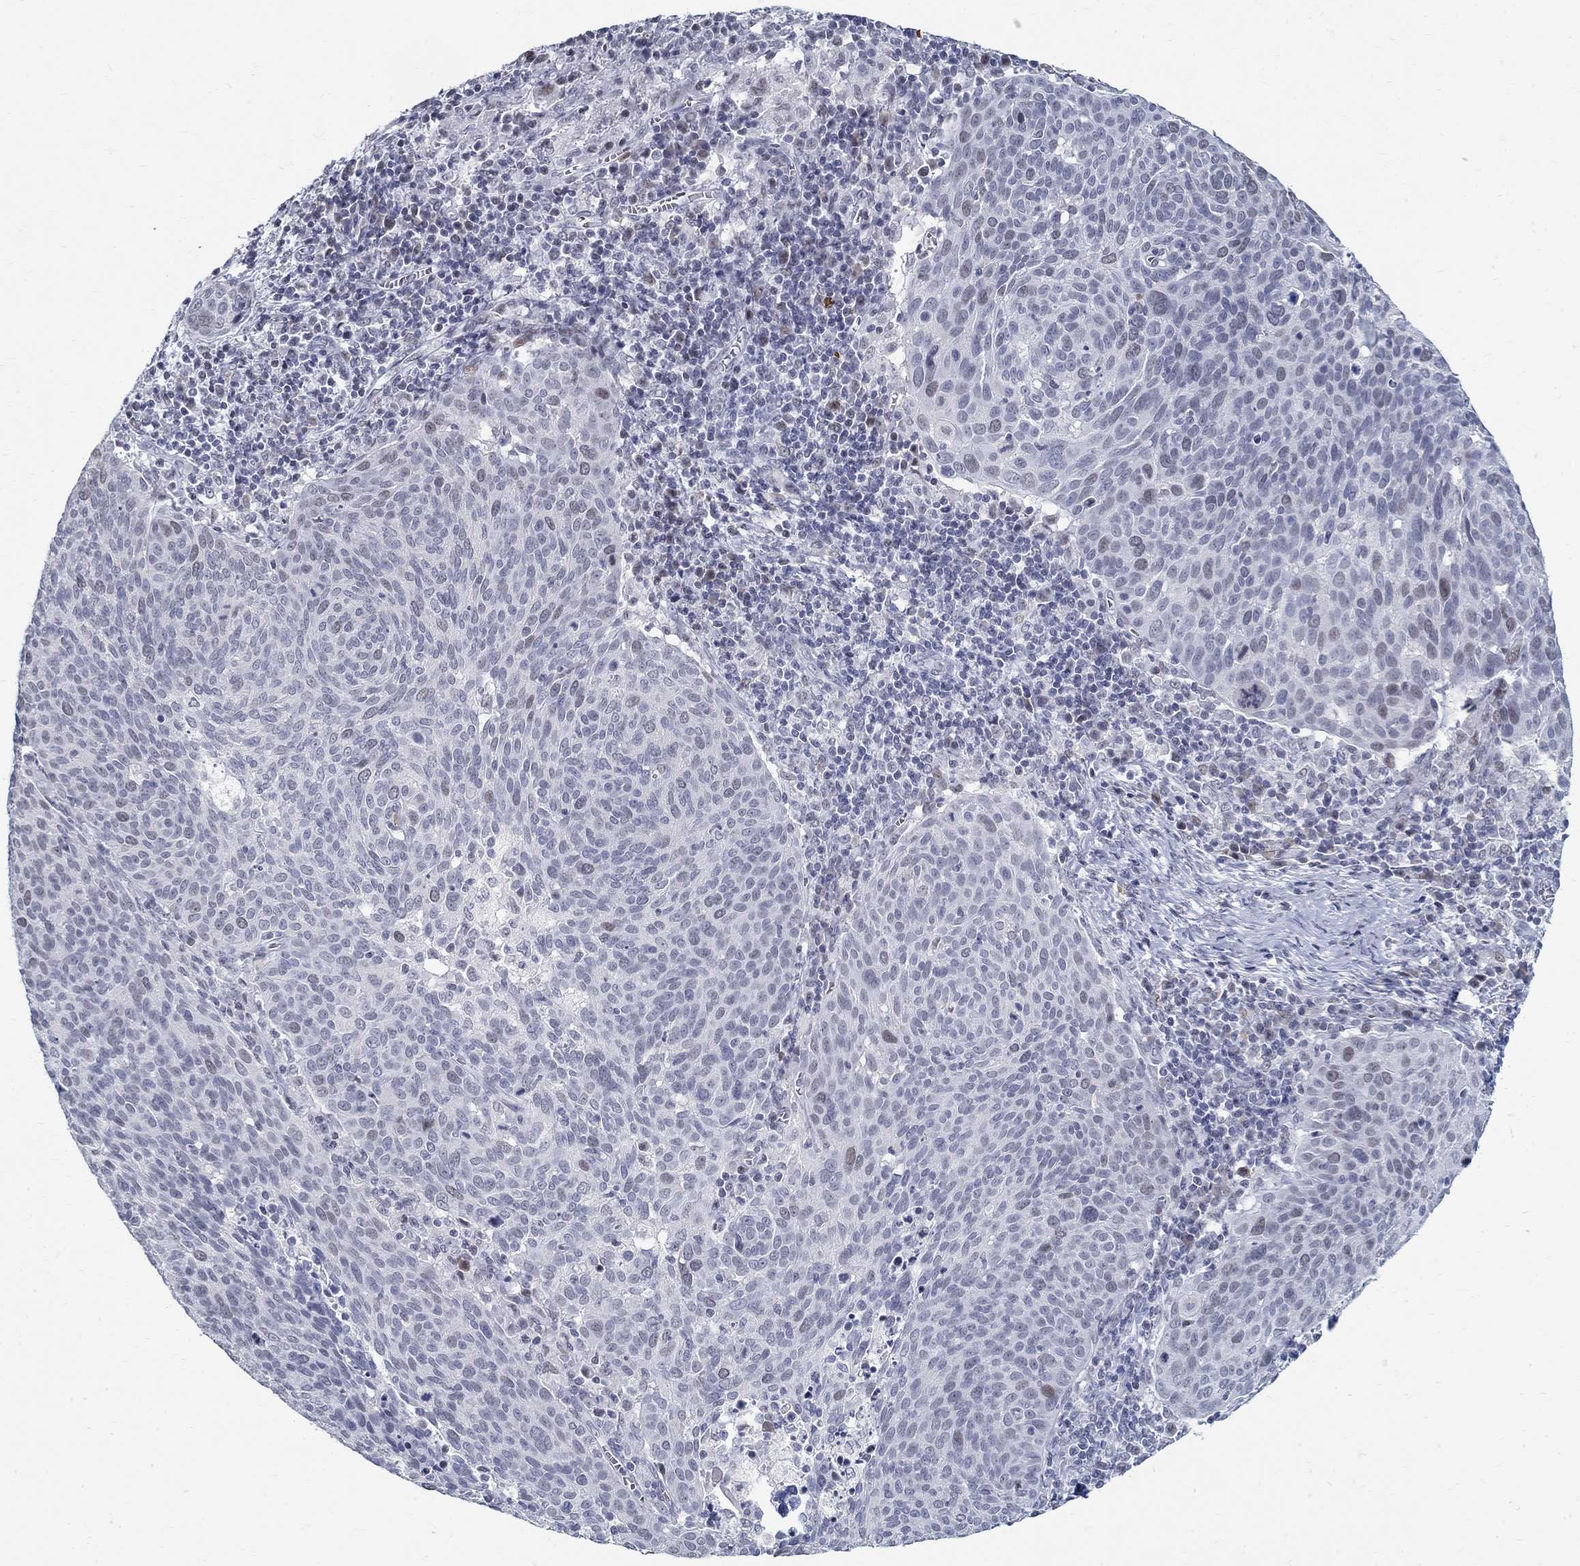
{"staining": {"intensity": "moderate", "quantity": "<25%", "location": "nuclear"}, "tissue": "cervical cancer", "cell_type": "Tumor cells", "image_type": "cancer", "snomed": [{"axis": "morphology", "description": "Squamous cell carcinoma, NOS"}, {"axis": "topography", "description": "Cervix"}], "caption": "IHC (DAB (3,3'-diaminobenzidine)) staining of cervical cancer demonstrates moderate nuclear protein staining in approximately <25% of tumor cells. The protein is shown in brown color, while the nuclei are stained blue.", "gene": "BHLHE22", "patient": {"sex": "female", "age": 39}}